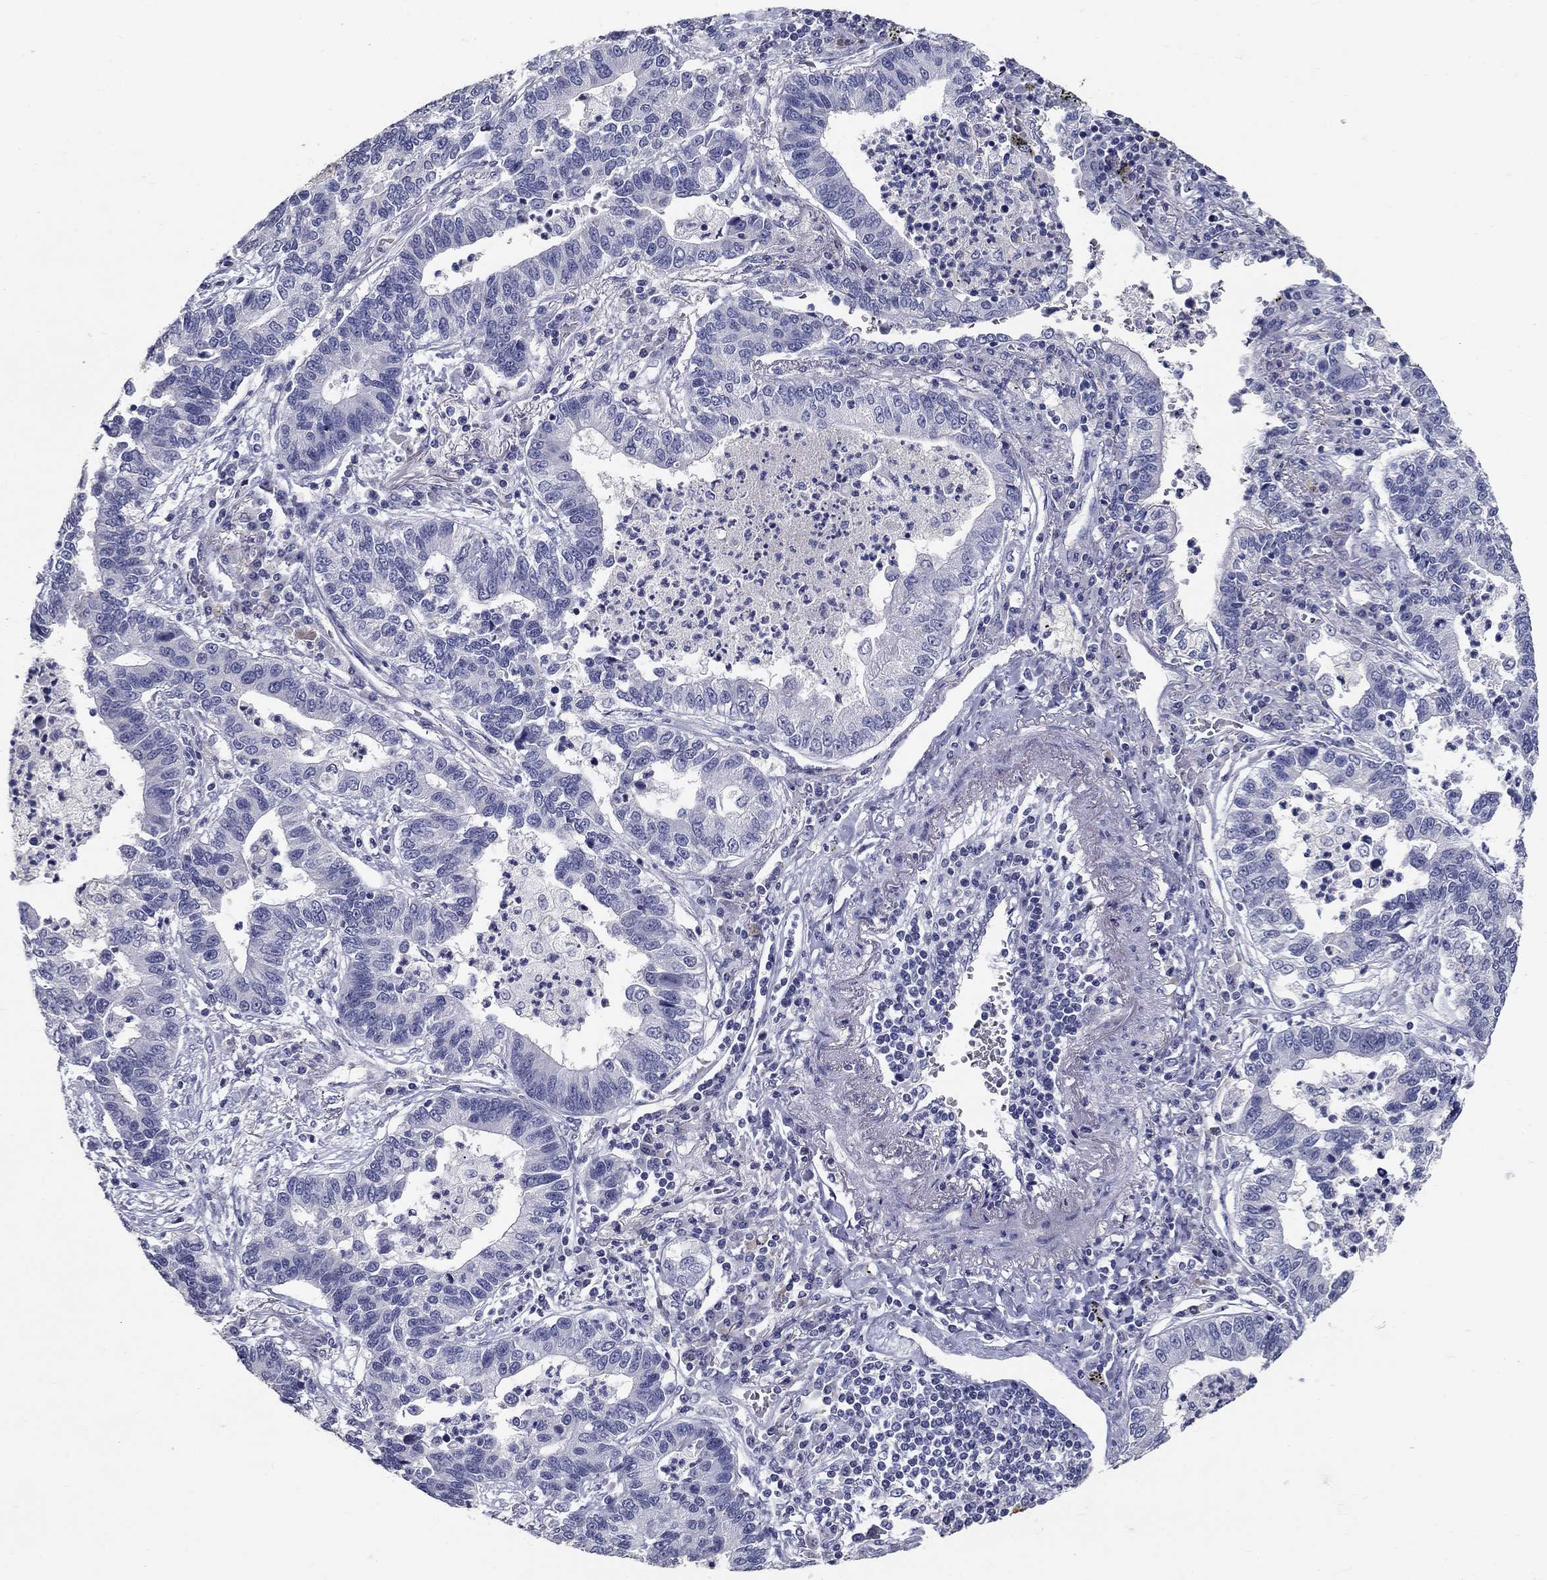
{"staining": {"intensity": "negative", "quantity": "none", "location": "none"}, "tissue": "lung cancer", "cell_type": "Tumor cells", "image_type": "cancer", "snomed": [{"axis": "morphology", "description": "Adenocarcinoma, NOS"}, {"axis": "topography", "description": "Lung"}], "caption": "High magnification brightfield microscopy of adenocarcinoma (lung) stained with DAB (brown) and counterstained with hematoxylin (blue): tumor cells show no significant expression.", "gene": "POMC", "patient": {"sex": "female", "age": 57}}